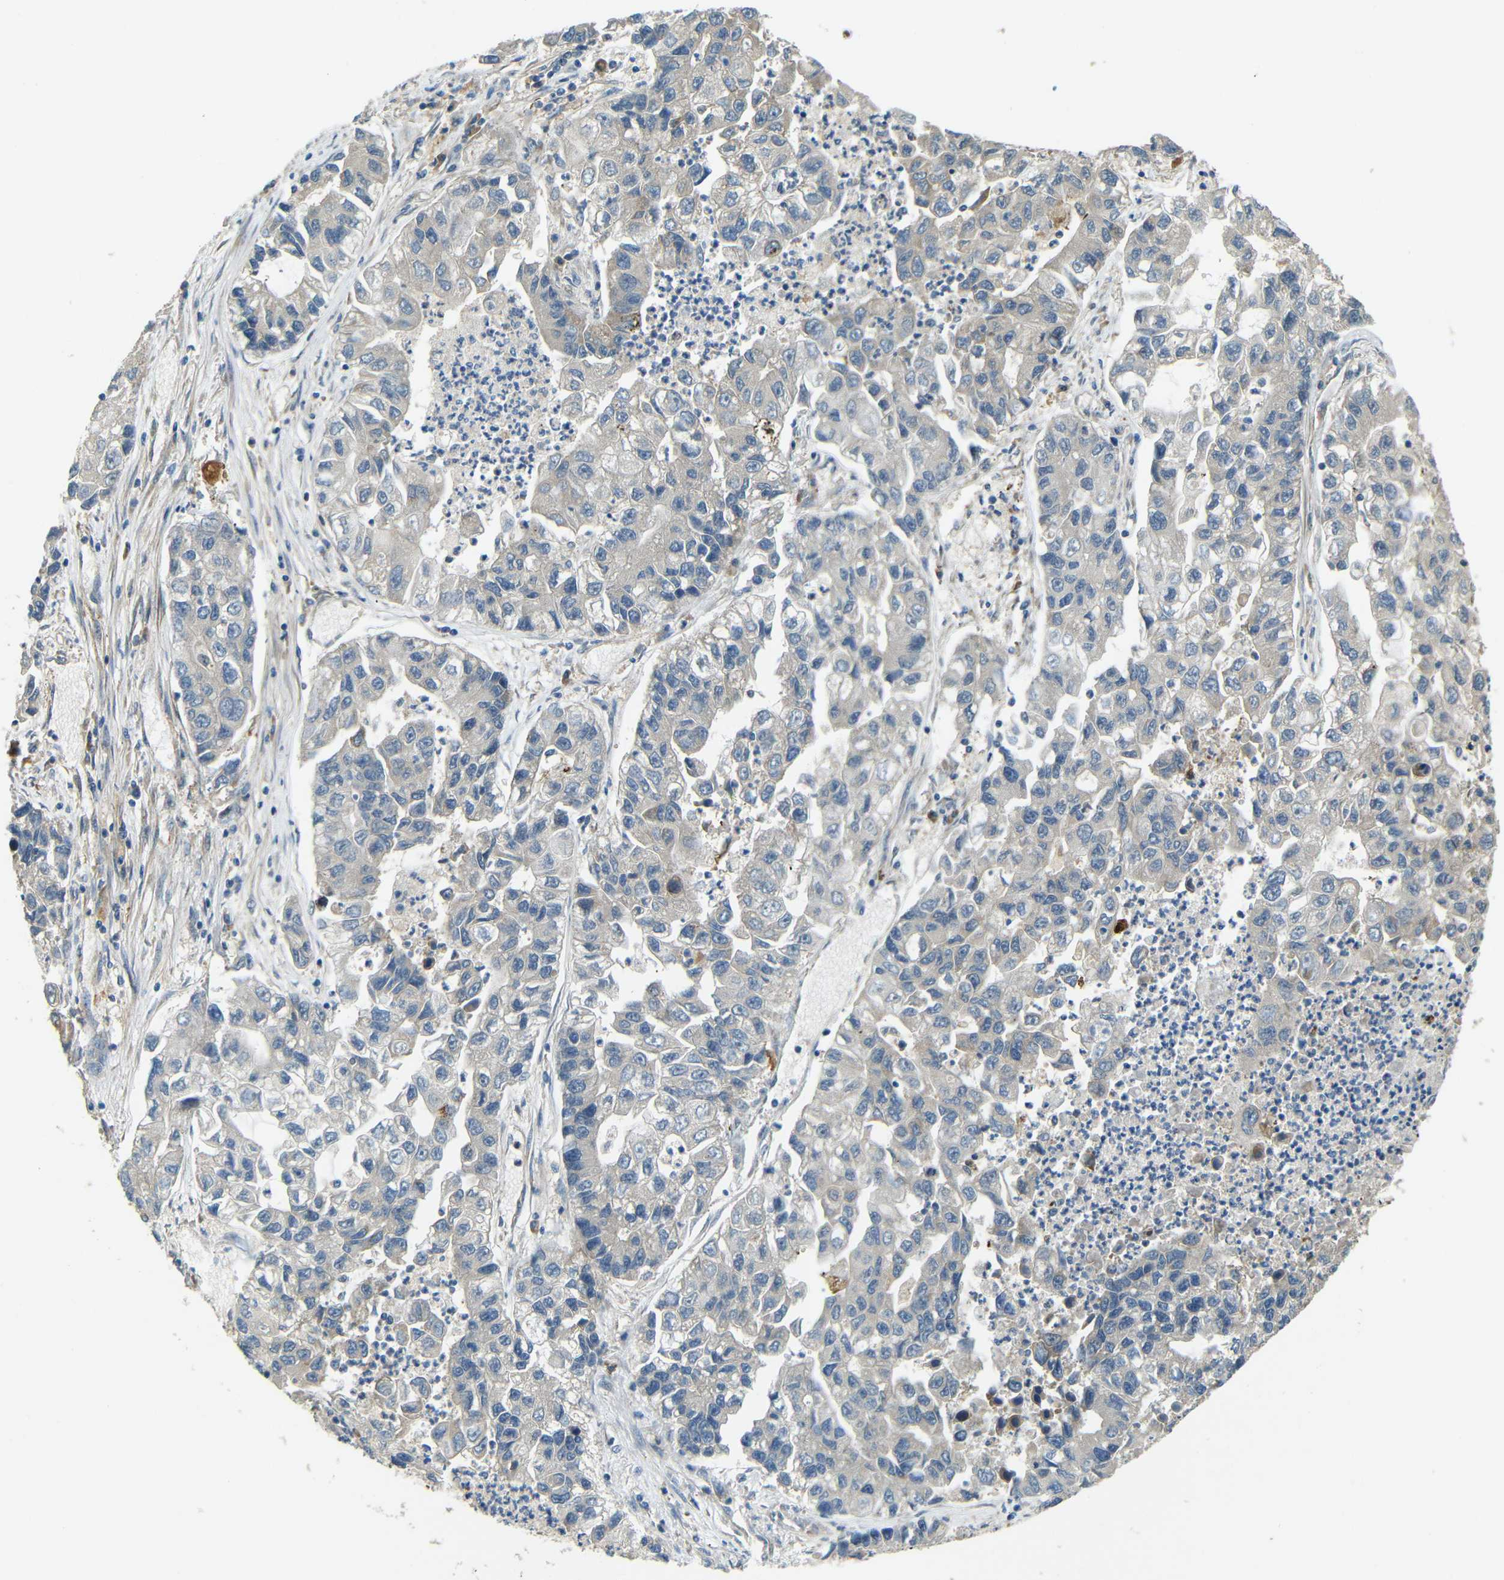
{"staining": {"intensity": "negative", "quantity": "none", "location": "none"}, "tissue": "lung cancer", "cell_type": "Tumor cells", "image_type": "cancer", "snomed": [{"axis": "morphology", "description": "Adenocarcinoma, NOS"}, {"axis": "topography", "description": "Lung"}], "caption": "A high-resolution photomicrograph shows immunohistochemistry staining of adenocarcinoma (lung), which reveals no significant expression in tumor cells. The staining was performed using DAB to visualize the protein expression in brown, while the nuclei were stained in blue with hematoxylin (Magnification: 20x).", "gene": "FNDC3A", "patient": {"sex": "female", "age": 51}}